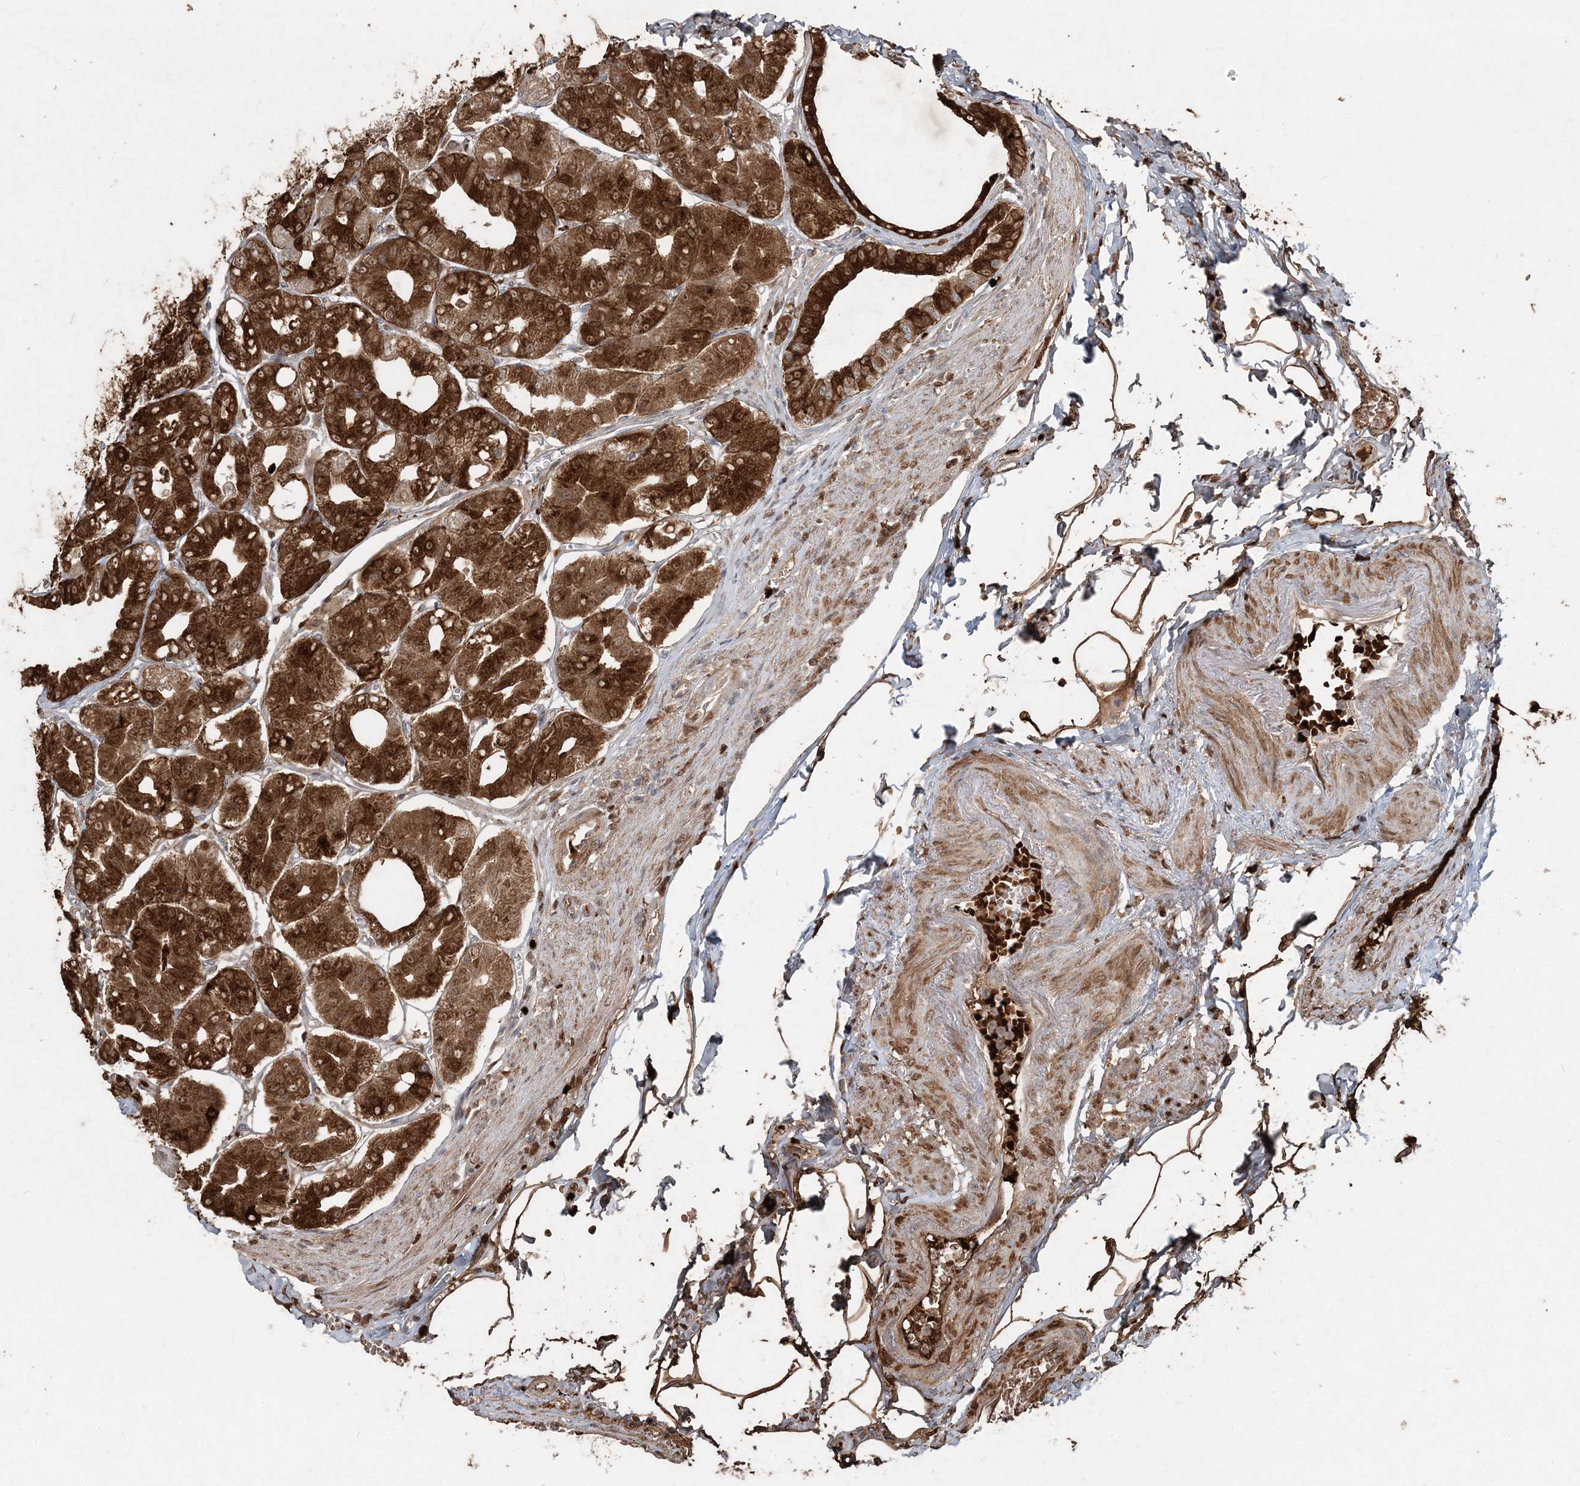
{"staining": {"intensity": "strong", "quantity": ">75%", "location": "cytoplasmic/membranous,nuclear"}, "tissue": "stomach", "cell_type": "Glandular cells", "image_type": "normal", "snomed": [{"axis": "morphology", "description": "Normal tissue, NOS"}, {"axis": "topography", "description": "Stomach, lower"}], "caption": "Protein expression analysis of normal stomach shows strong cytoplasmic/membranous,nuclear positivity in approximately >75% of glandular cells.", "gene": "SLU7", "patient": {"sex": "male", "age": 71}}